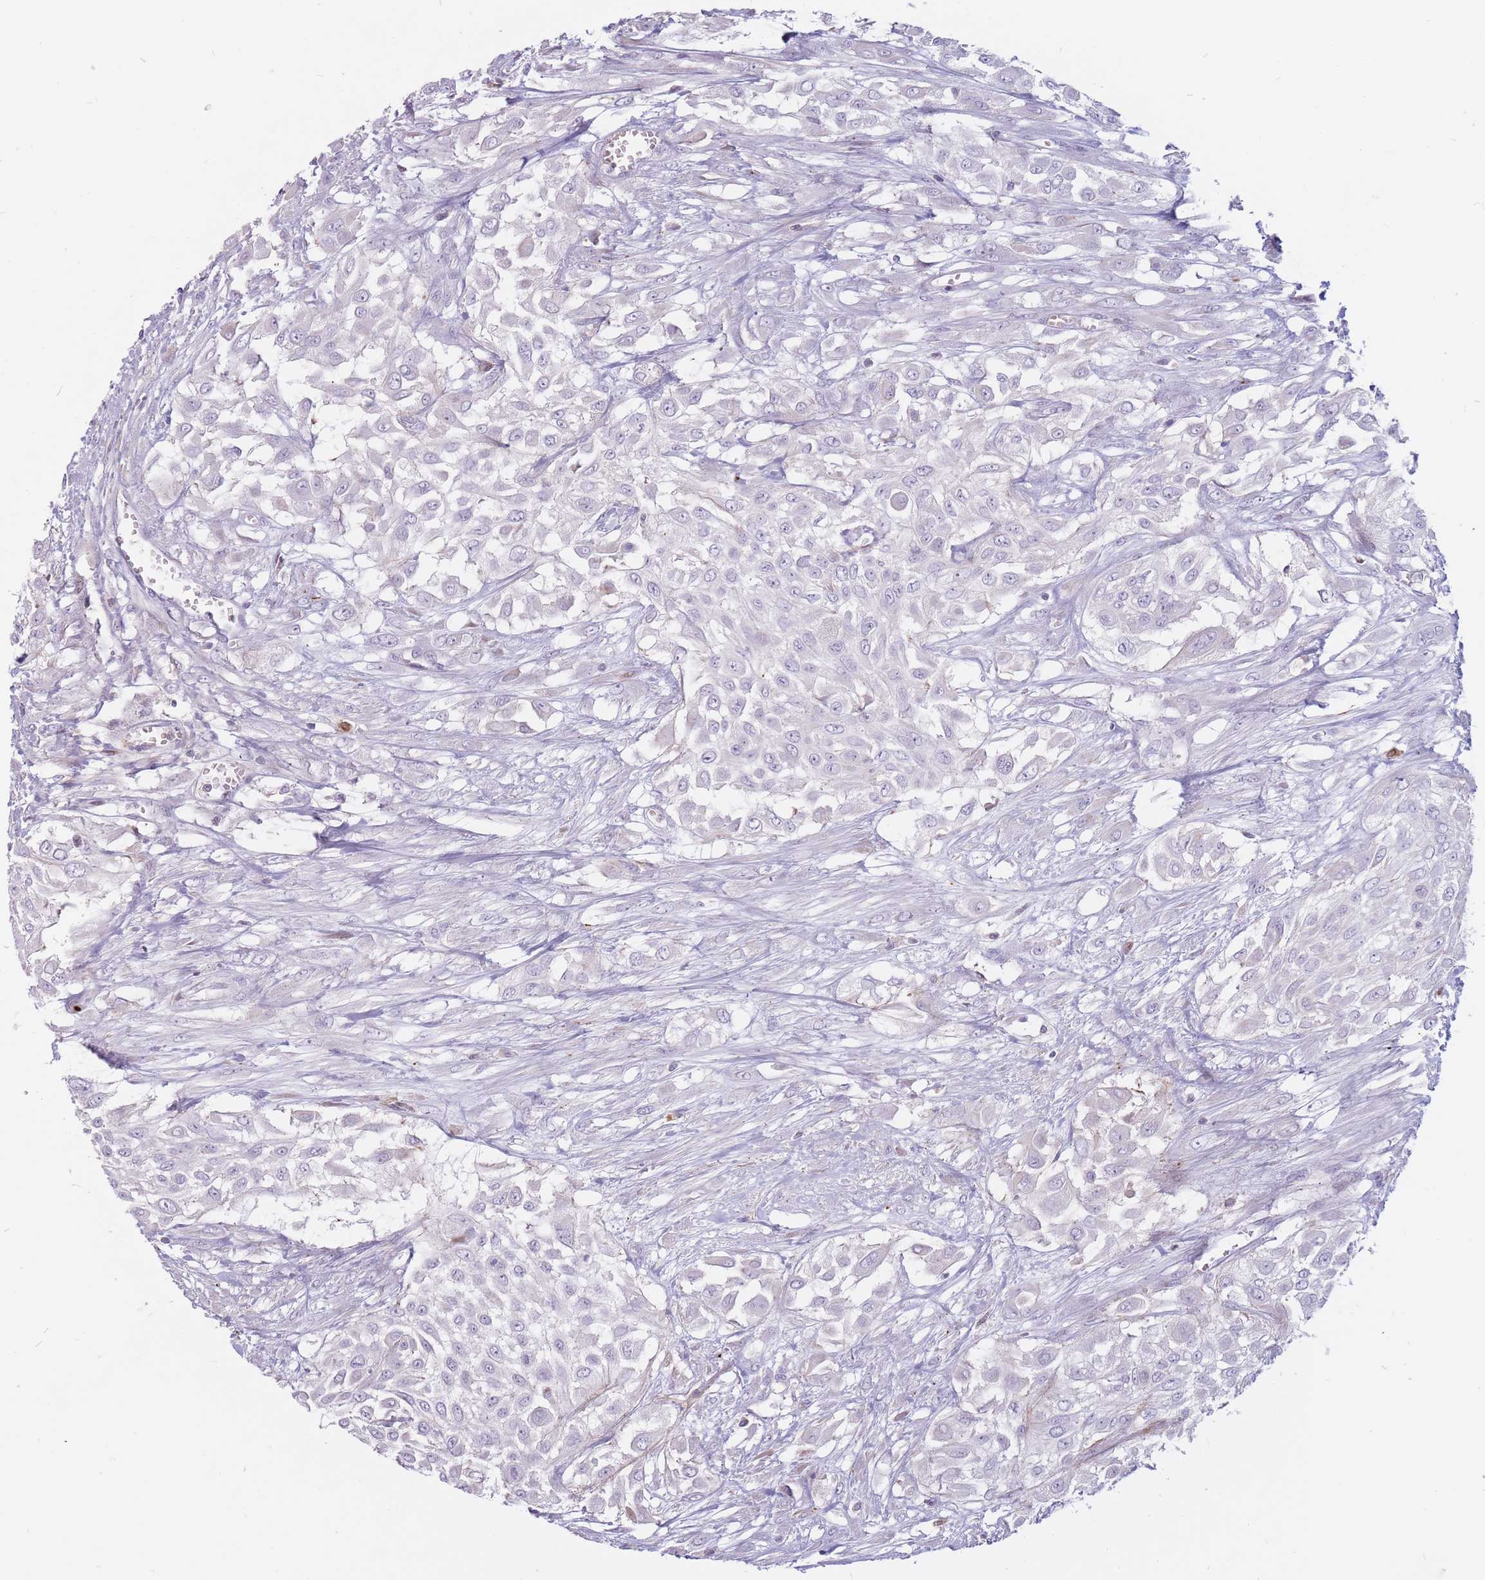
{"staining": {"intensity": "negative", "quantity": "none", "location": "none"}, "tissue": "urothelial cancer", "cell_type": "Tumor cells", "image_type": "cancer", "snomed": [{"axis": "morphology", "description": "Urothelial carcinoma, High grade"}, {"axis": "topography", "description": "Urinary bladder"}], "caption": "Immunohistochemical staining of urothelial cancer displays no significant staining in tumor cells.", "gene": "PTGDR", "patient": {"sex": "male", "age": 57}}